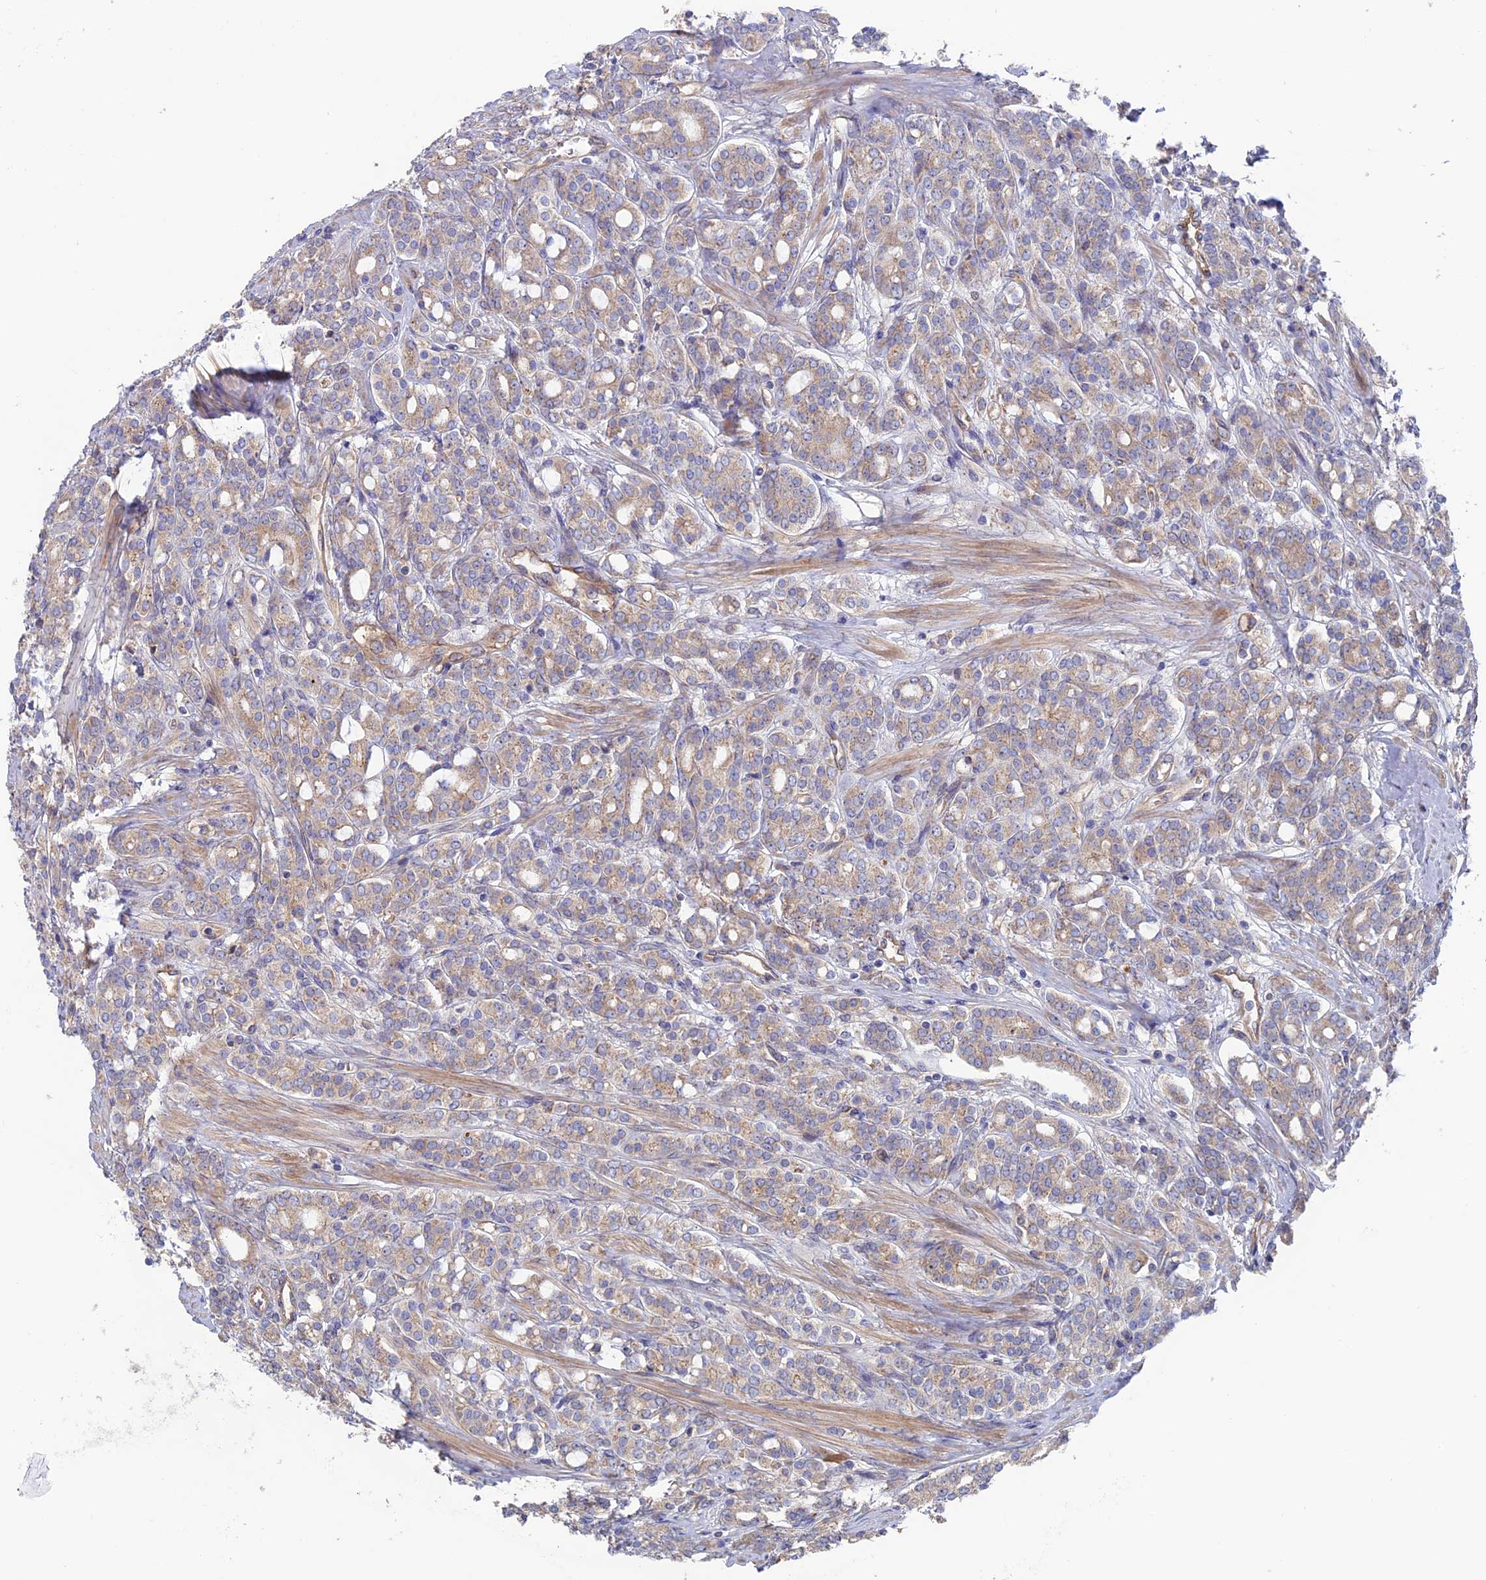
{"staining": {"intensity": "weak", "quantity": ">75%", "location": "cytoplasmic/membranous"}, "tissue": "prostate cancer", "cell_type": "Tumor cells", "image_type": "cancer", "snomed": [{"axis": "morphology", "description": "Adenocarcinoma, High grade"}, {"axis": "topography", "description": "Prostate"}], "caption": "DAB (3,3'-diaminobenzidine) immunohistochemical staining of human prostate cancer displays weak cytoplasmic/membranous protein staining in approximately >75% of tumor cells.", "gene": "DUS3L", "patient": {"sex": "male", "age": 62}}